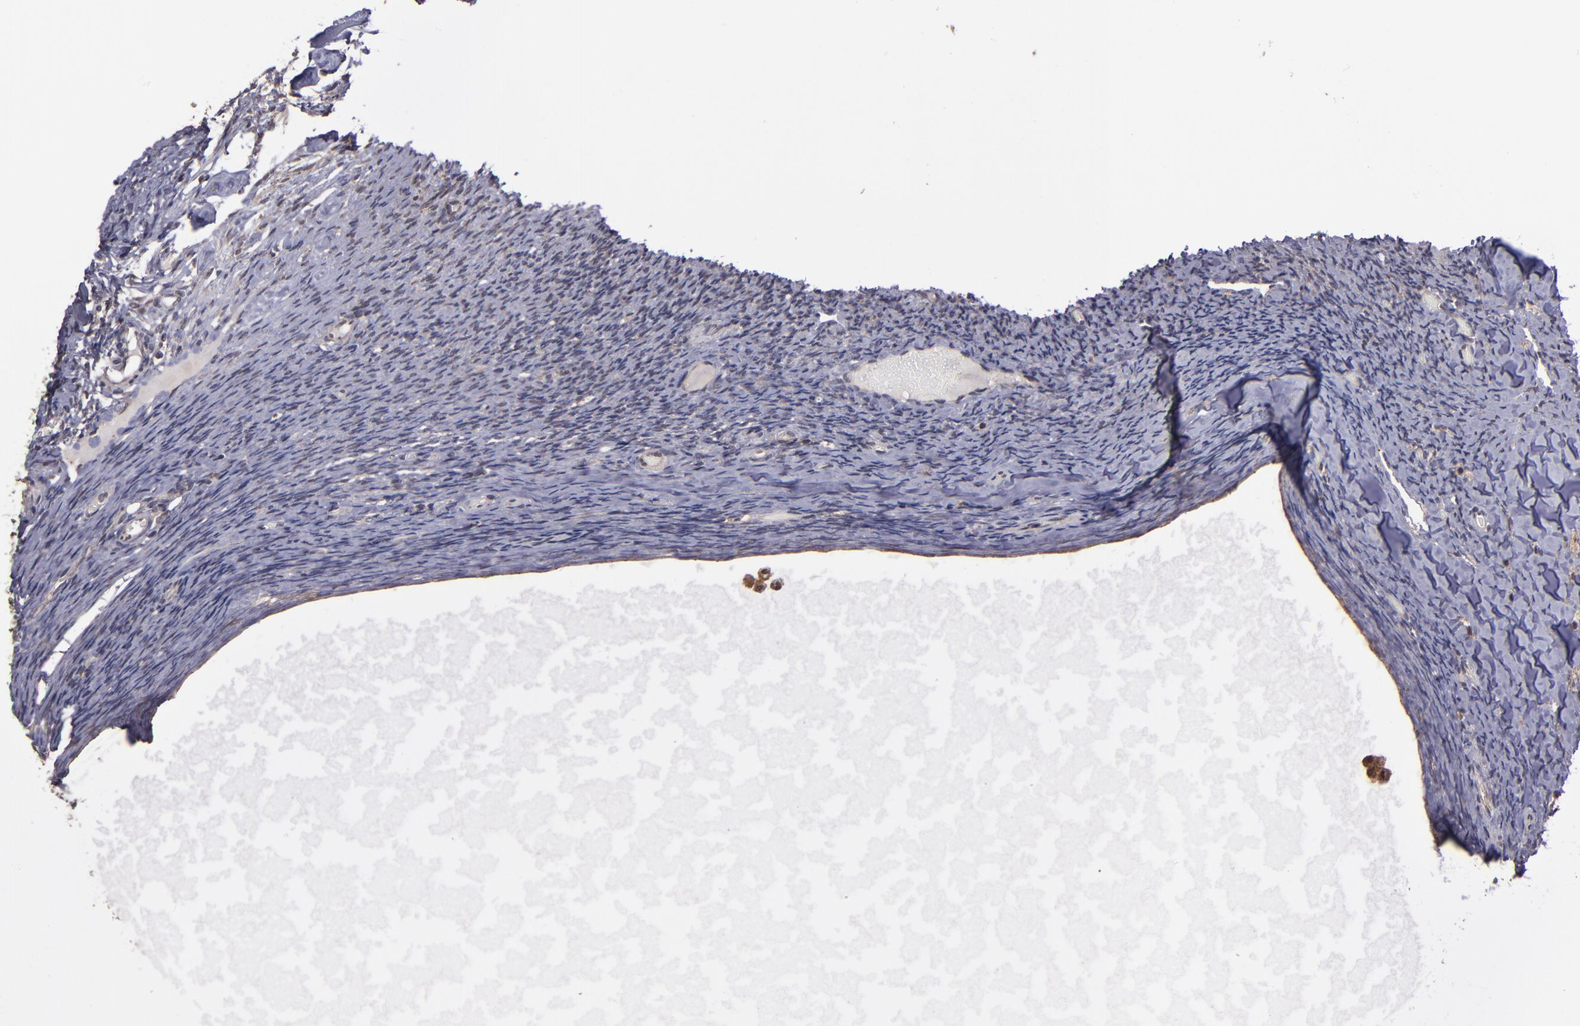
{"staining": {"intensity": "moderate", "quantity": "25%-75%", "location": "cytoplasmic/membranous,nuclear"}, "tissue": "ovary", "cell_type": "Follicle cells", "image_type": "normal", "snomed": [{"axis": "morphology", "description": "Normal tissue, NOS"}, {"axis": "topography", "description": "Ovary"}], "caption": "Ovary stained with DAB (3,3'-diaminobenzidine) immunohistochemistry (IHC) reveals medium levels of moderate cytoplasmic/membranous,nuclear expression in approximately 25%-75% of follicle cells. (brown staining indicates protein expression, while blue staining denotes nuclei).", "gene": "SIPA1L1", "patient": {"sex": "female", "age": 60}}